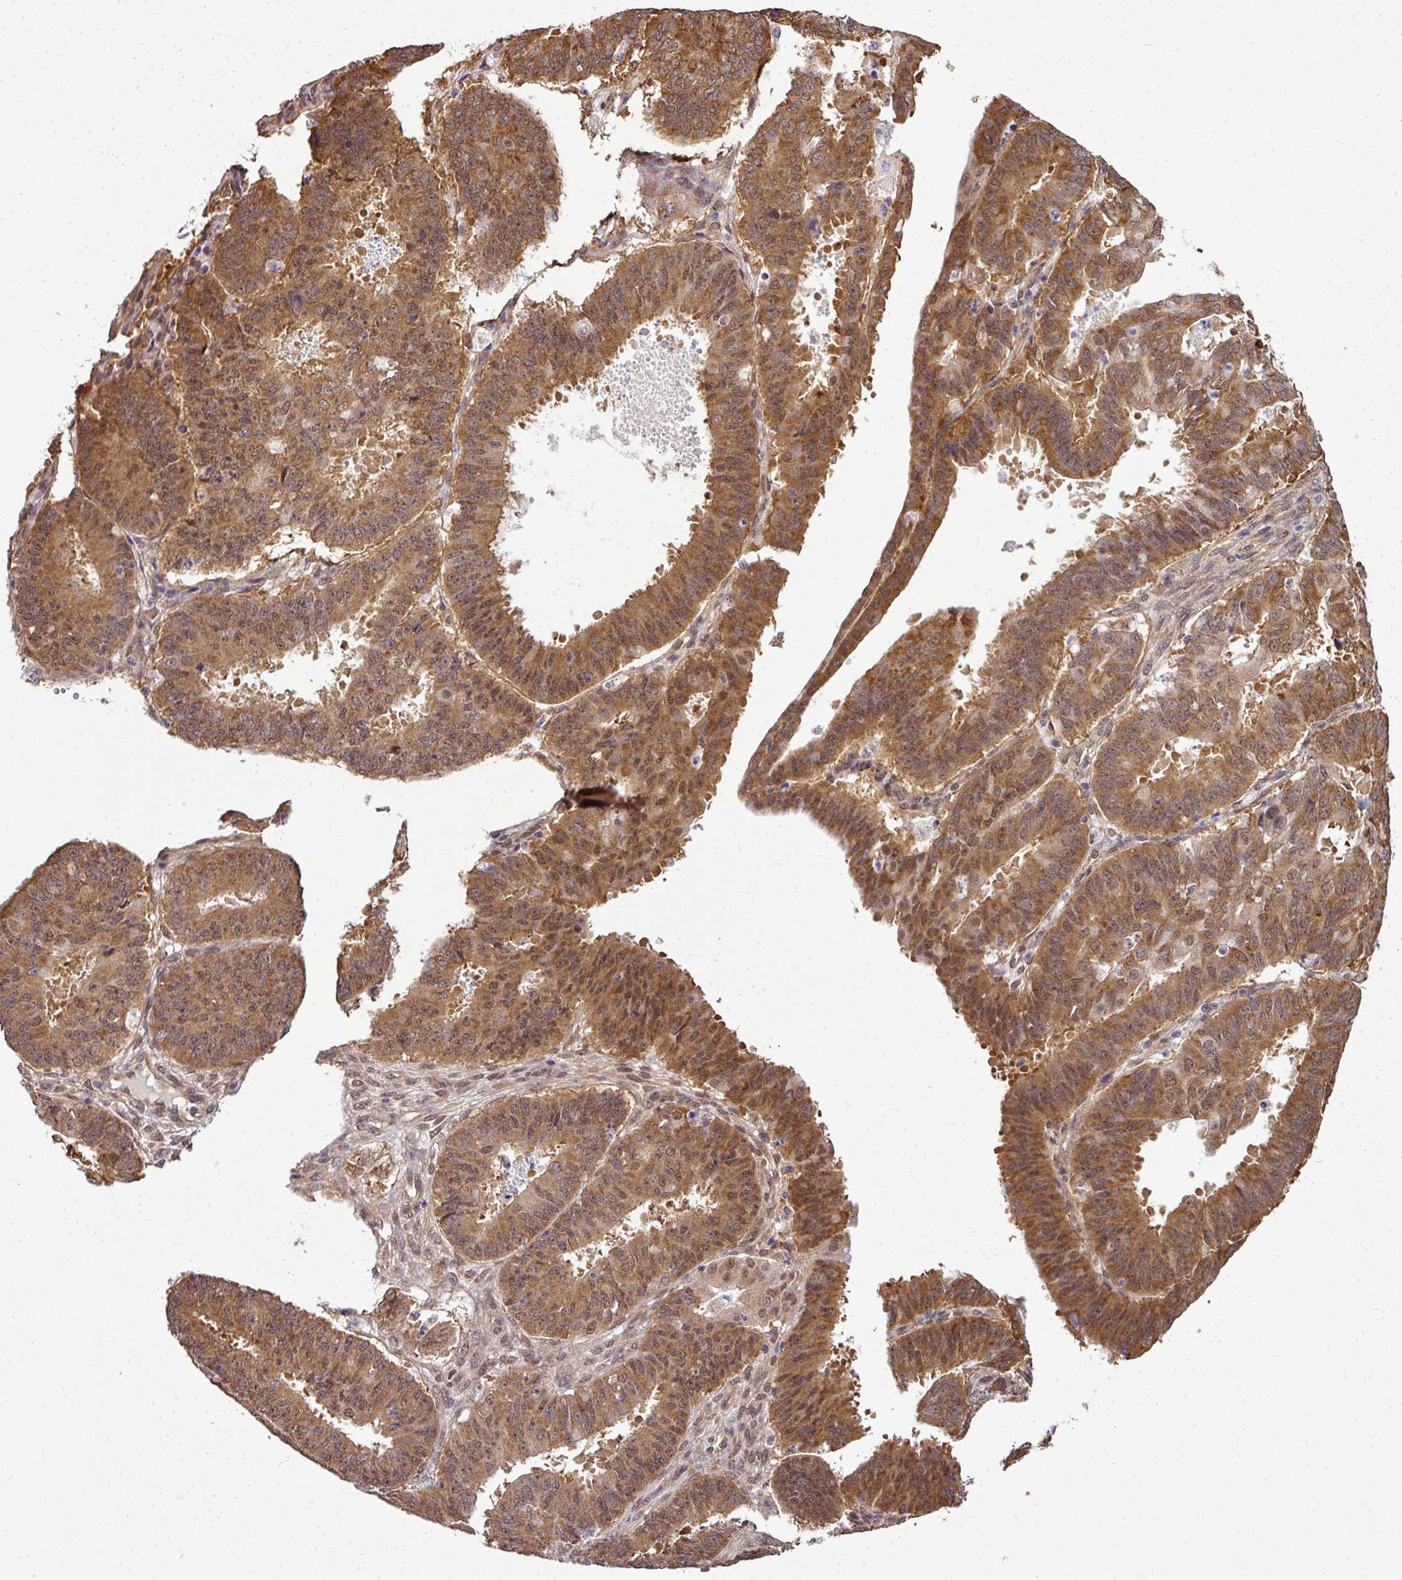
{"staining": {"intensity": "strong", "quantity": ">75%", "location": "cytoplasmic/membranous,nuclear"}, "tissue": "ovarian cancer", "cell_type": "Tumor cells", "image_type": "cancer", "snomed": [{"axis": "morphology", "description": "Carcinoma, endometroid"}, {"axis": "topography", "description": "Appendix"}, {"axis": "topography", "description": "Ovary"}], "caption": "Protein staining demonstrates strong cytoplasmic/membranous and nuclear staining in about >75% of tumor cells in ovarian cancer (endometroid carcinoma).", "gene": "RBM4B", "patient": {"sex": "female", "age": 42}}